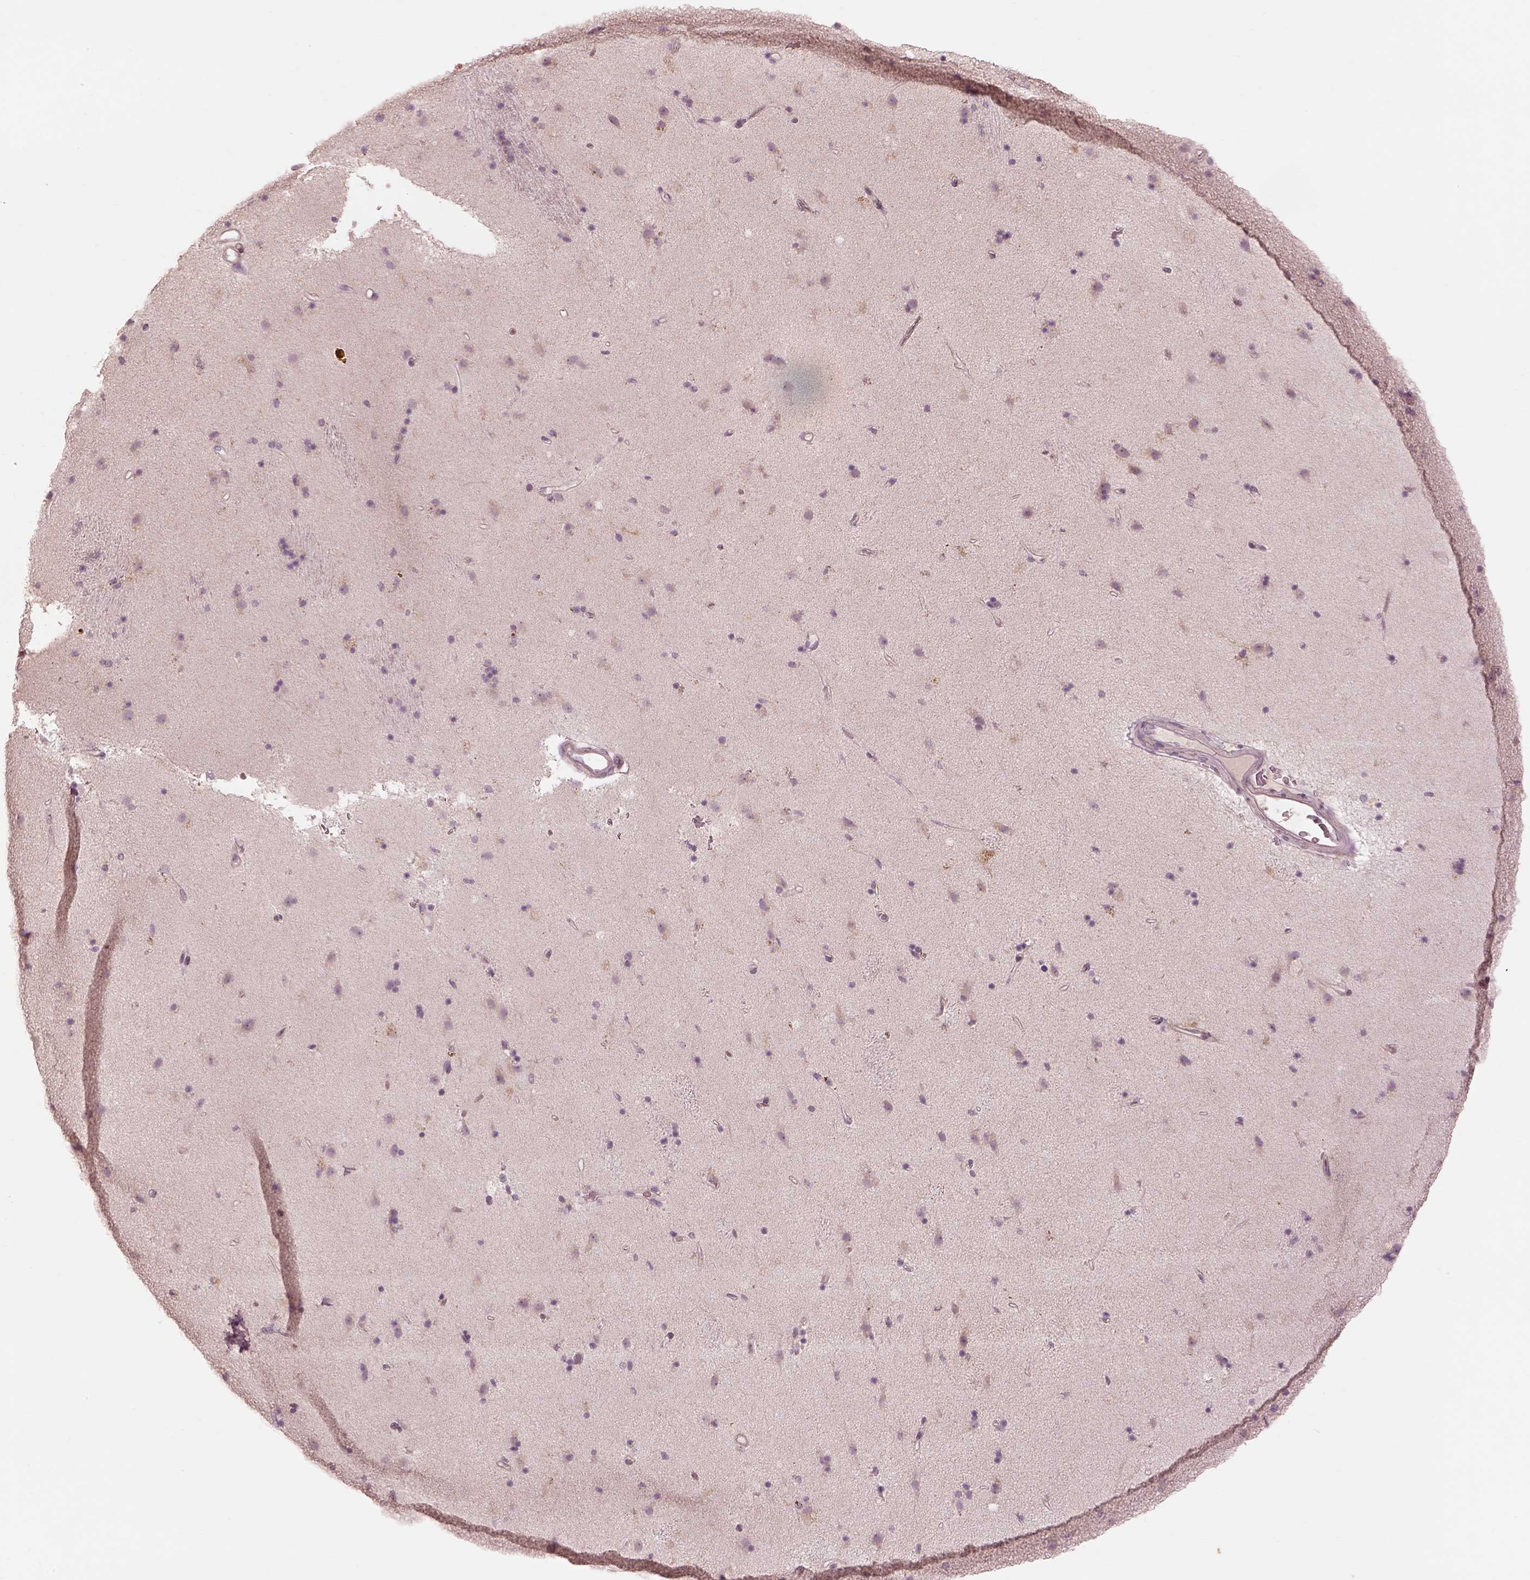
{"staining": {"intensity": "negative", "quantity": "none", "location": "none"}, "tissue": "caudate", "cell_type": "Glial cells", "image_type": "normal", "snomed": [{"axis": "morphology", "description": "Normal tissue, NOS"}, {"axis": "topography", "description": "Lateral ventricle wall"}], "caption": "DAB (3,3'-diaminobenzidine) immunohistochemical staining of normal human caudate demonstrates no significant positivity in glial cells.", "gene": "PRKACG", "patient": {"sex": "female", "age": 71}}